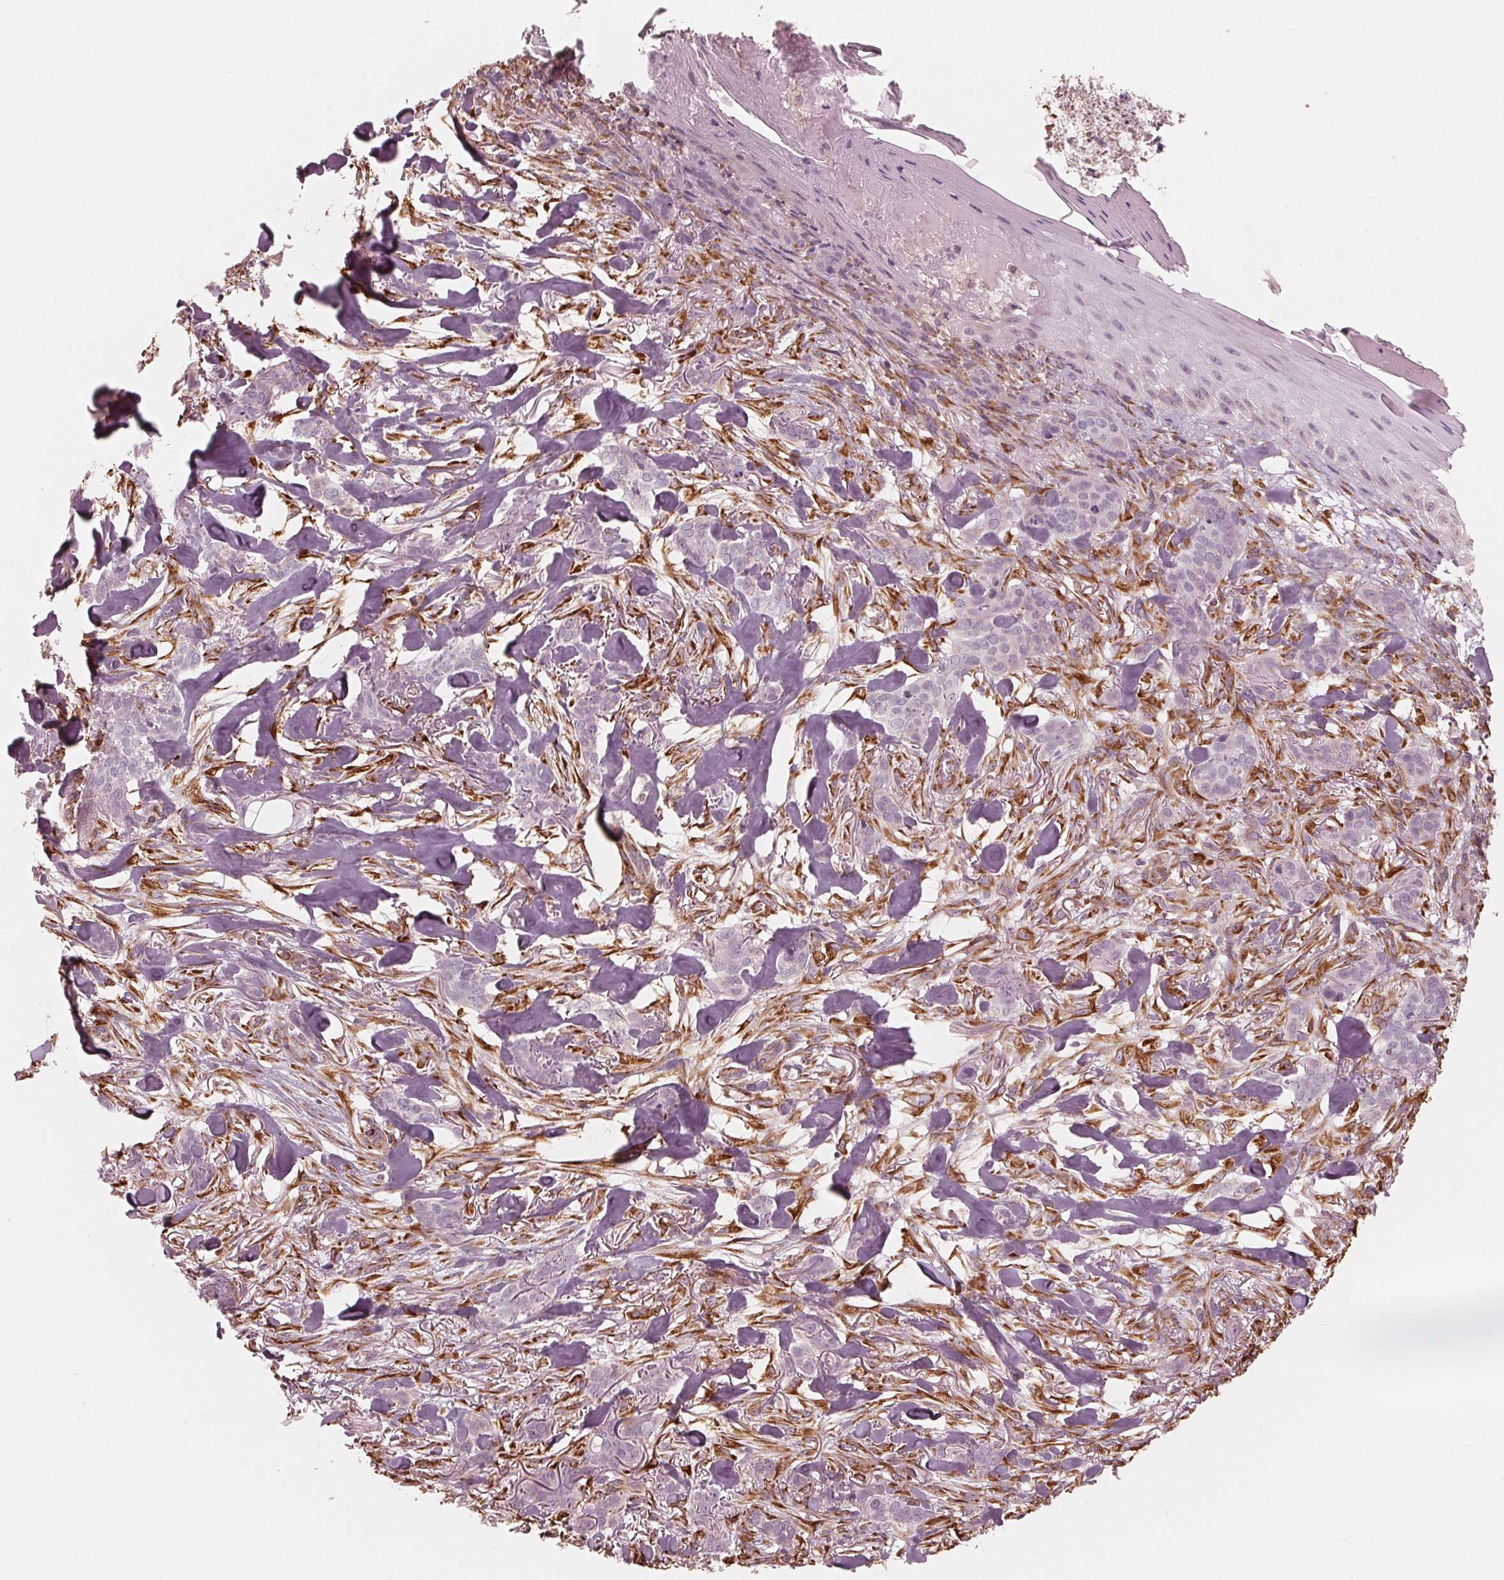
{"staining": {"intensity": "negative", "quantity": "none", "location": "none"}, "tissue": "skin cancer", "cell_type": "Tumor cells", "image_type": "cancer", "snomed": [{"axis": "morphology", "description": "Basal cell carcinoma"}, {"axis": "topography", "description": "Skin"}], "caption": "IHC photomicrograph of neoplastic tissue: skin basal cell carcinoma stained with DAB demonstrates no significant protein positivity in tumor cells.", "gene": "IKBIP", "patient": {"sex": "female", "age": 61}}